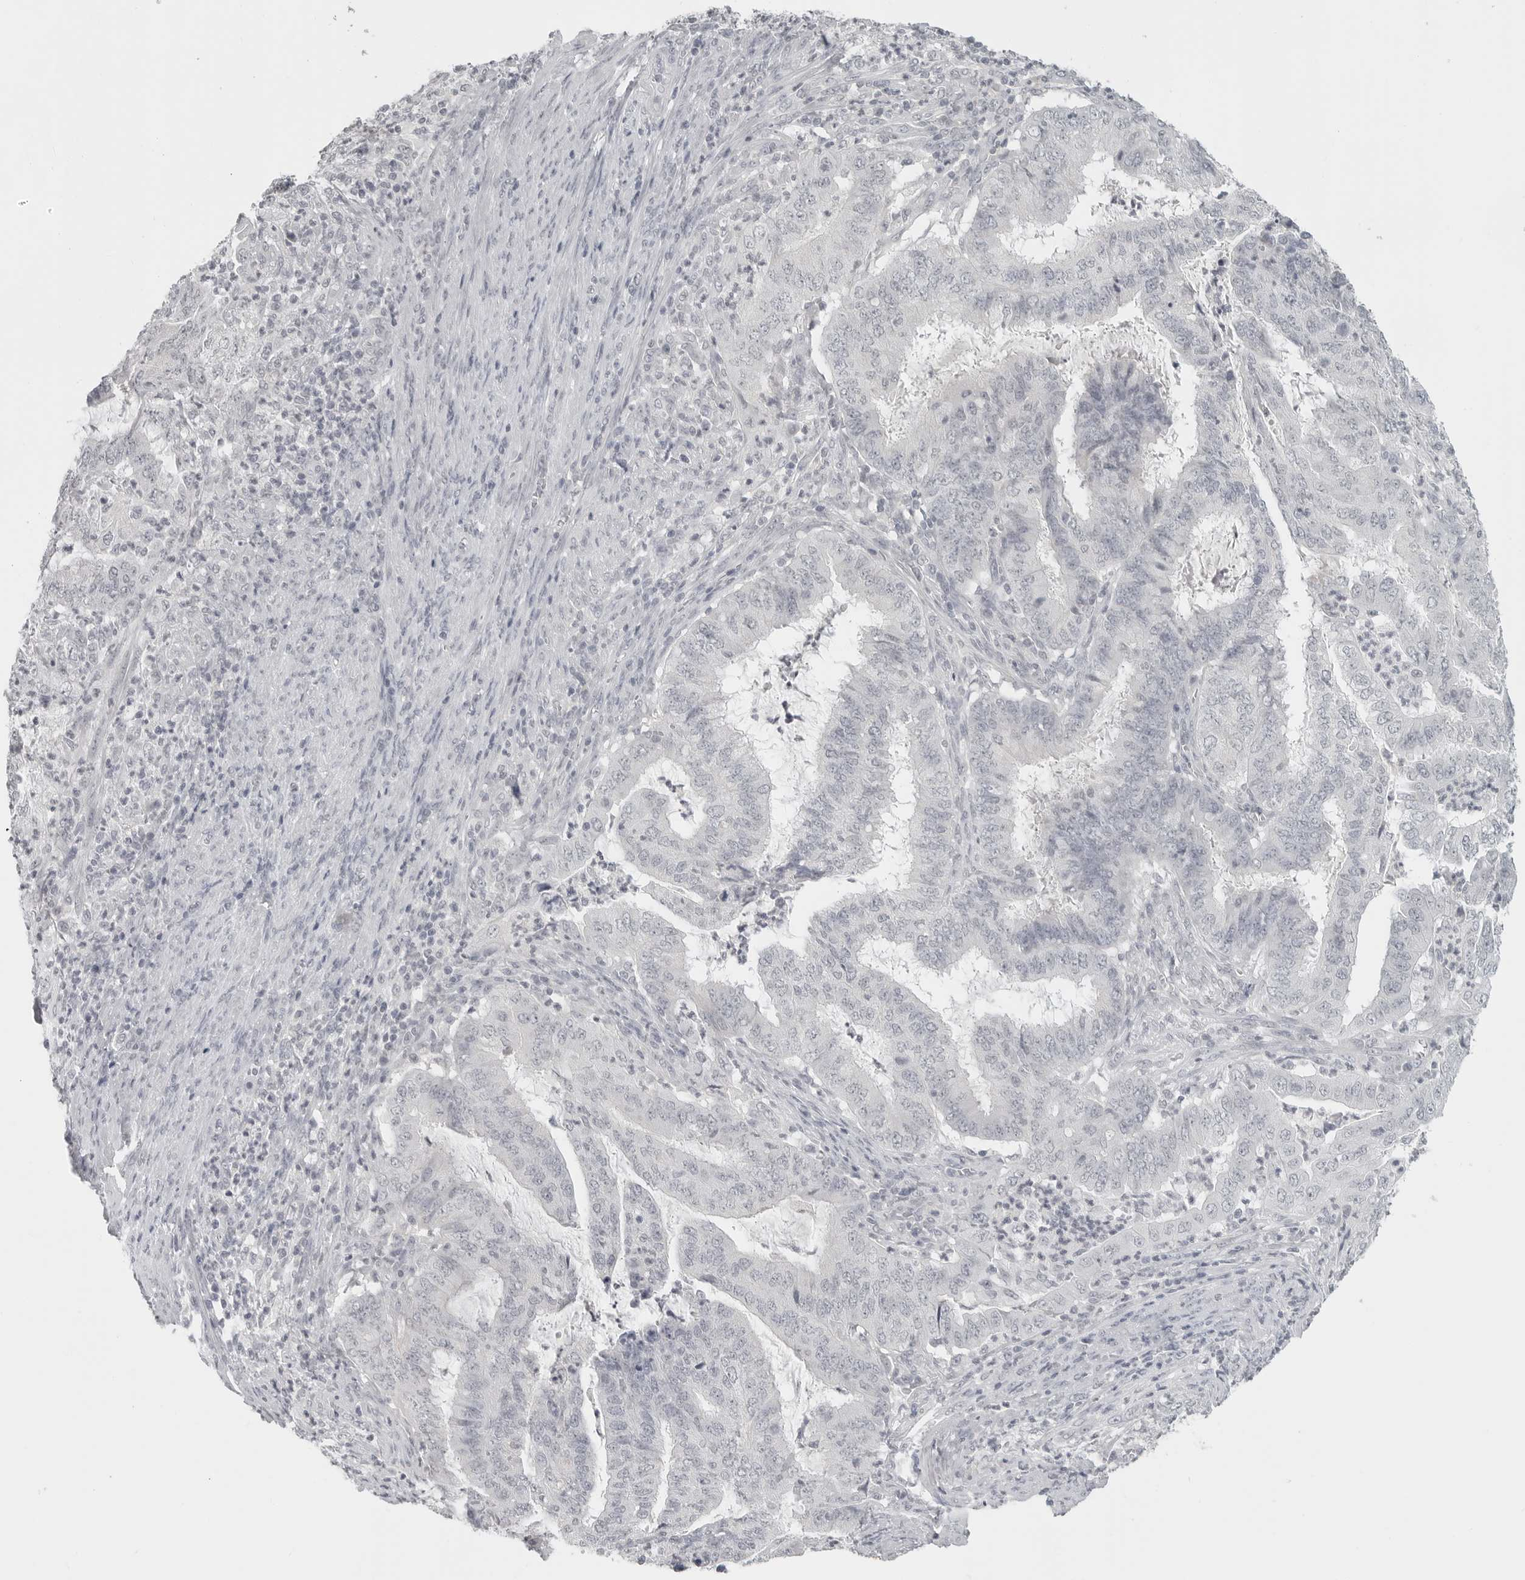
{"staining": {"intensity": "weak", "quantity": "<25%", "location": "nuclear"}, "tissue": "endometrial cancer", "cell_type": "Tumor cells", "image_type": "cancer", "snomed": [{"axis": "morphology", "description": "Adenocarcinoma, NOS"}, {"axis": "topography", "description": "Endometrium"}], "caption": "Tumor cells are negative for brown protein staining in adenocarcinoma (endometrial).", "gene": "BPIFA1", "patient": {"sex": "female", "age": 51}}